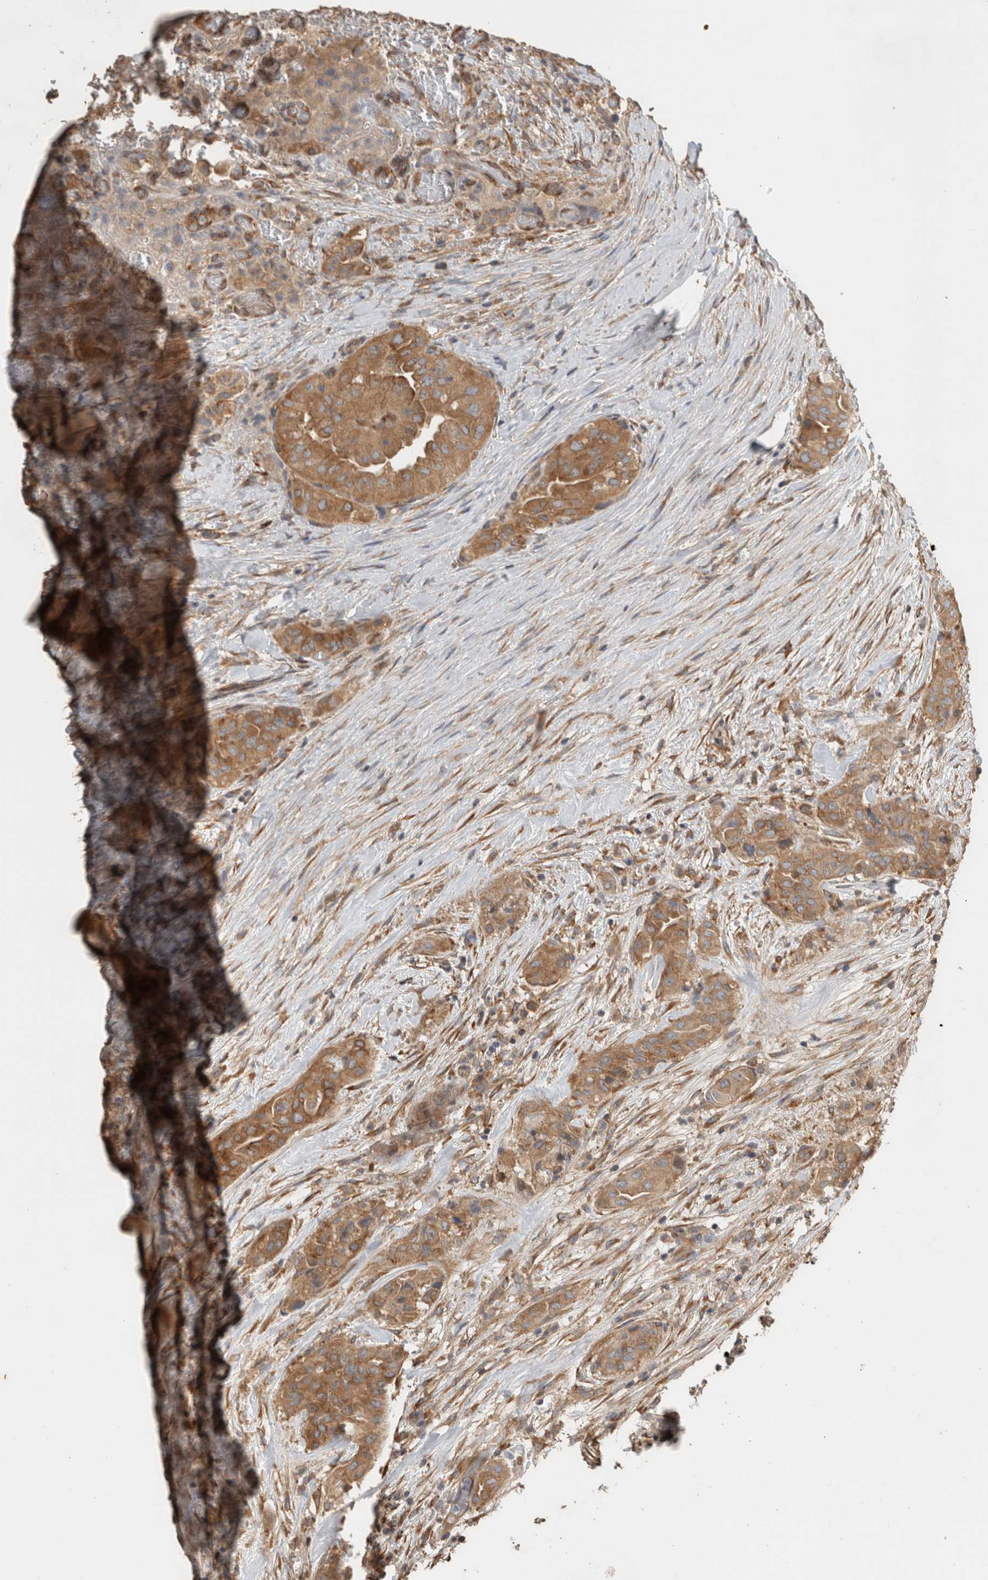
{"staining": {"intensity": "moderate", "quantity": ">75%", "location": "cytoplasmic/membranous"}, "tissue": "thyroid cancer", "cell_type": "Tumor cells", "image_type": "cancer", "snomed": [{"axis": "morphology", "description": "Papillary adenocarcinoma, NOS"}, {"axis": "topography", "description": "Thyroid gland"}], "caption": "IHC photomicrograph of neoplastic tissue: thyroid cancer stained using IHC exhibits medium levels of moderate protein expression localized specifically in the cytoplasmic/membranous of tumor cells, appearing as a cytoplasmic/membranous brown color.", "gene": "EIF4G3", "patient": {"sex": "female", "age": 59}}